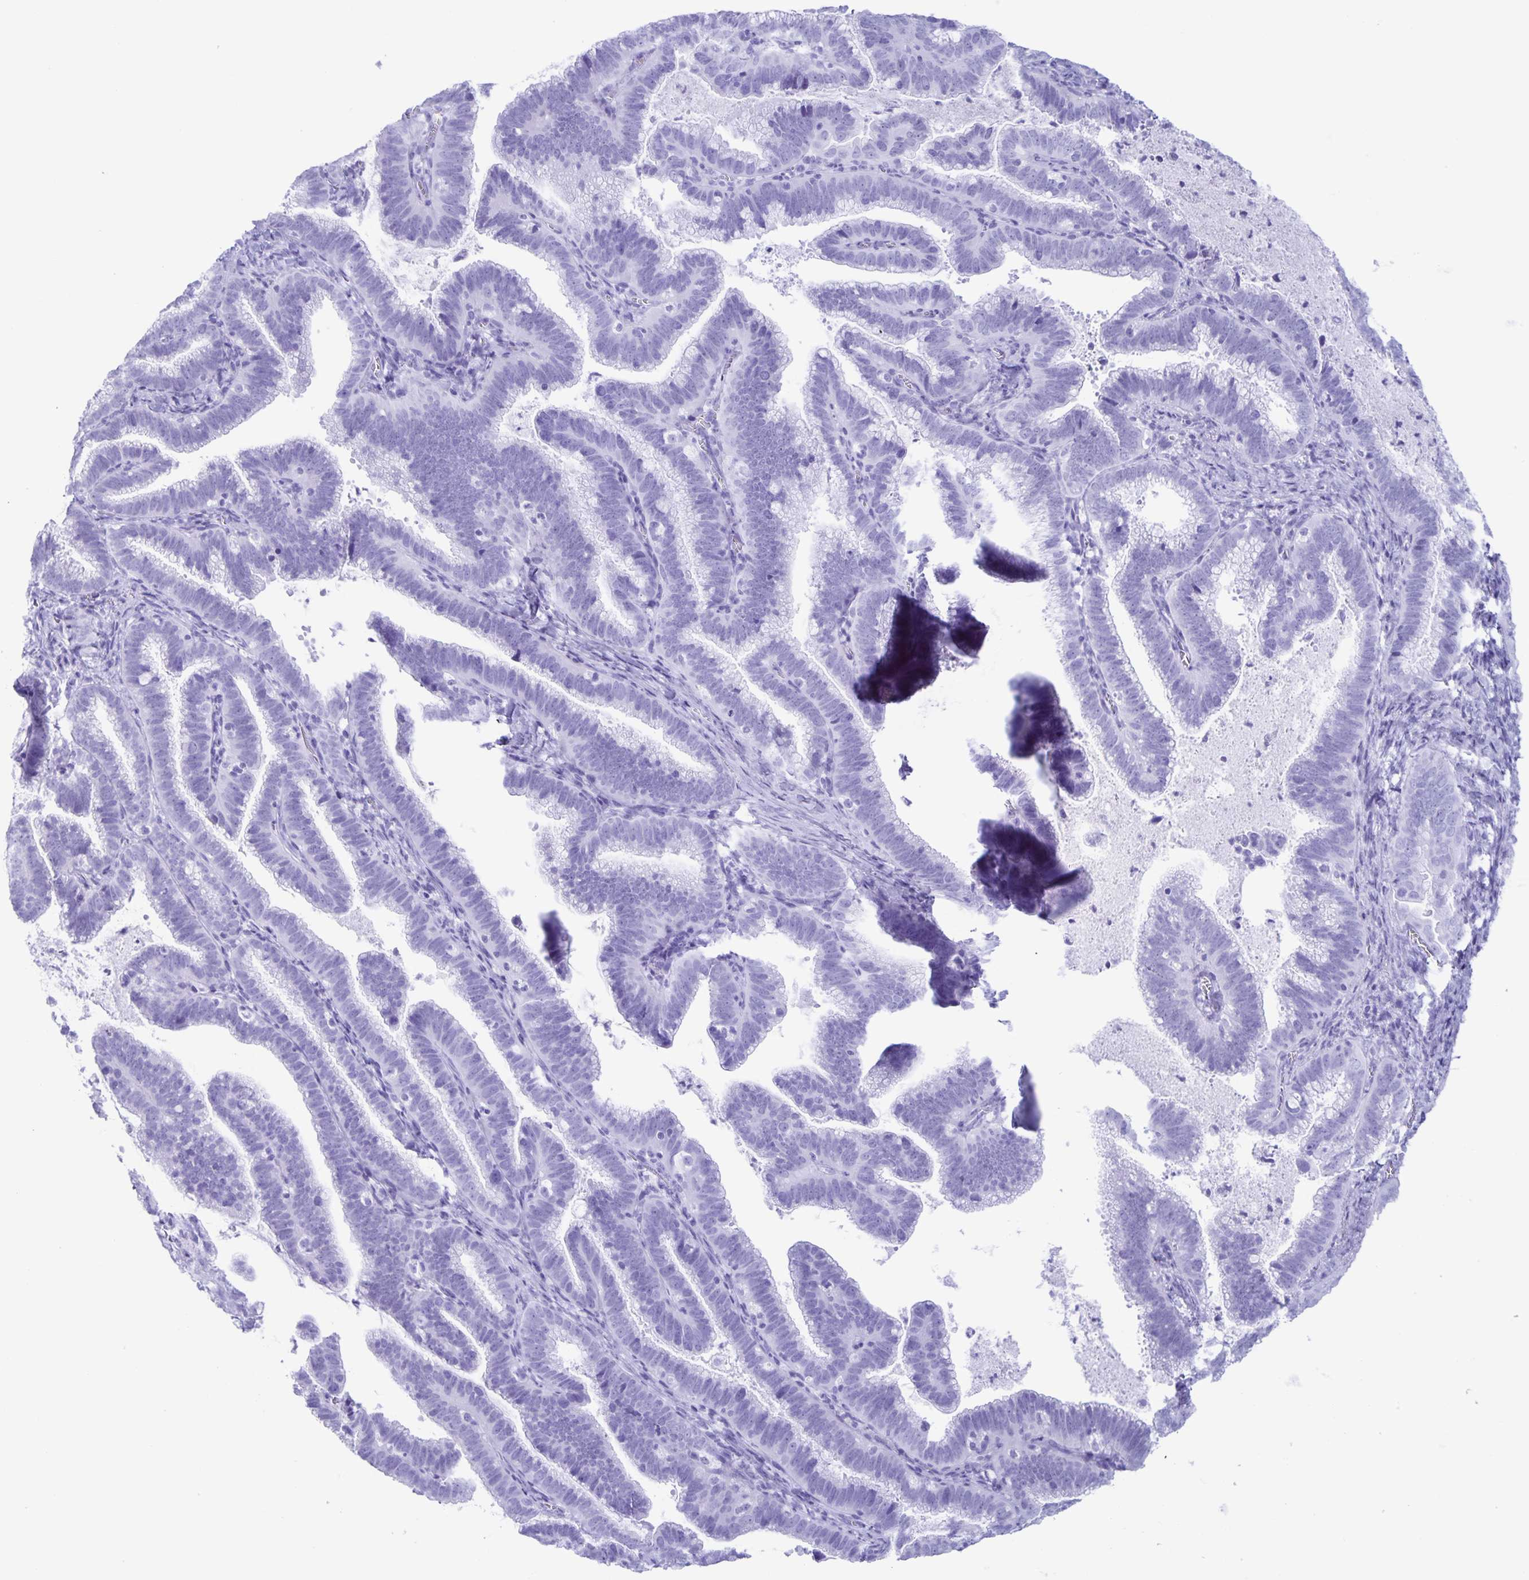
{"staining": {"intensity": "negative", "quantity": "none", "location": "none"}, "tissue": "cervical cancer", "cell_type": "Tumor cells", "image_type": "cancer", "snomed": [{"axis": "morphology", "description": "Adenocarcinoma, NOS"}, {"axis": "topography", "description": "Cervix"}], "caption": "Tumor cells show no significant protein staining in cervical cancer (adenocarcinoma).", "gene": "AQP4", "patient": {"sex": "female", "age": 61}}